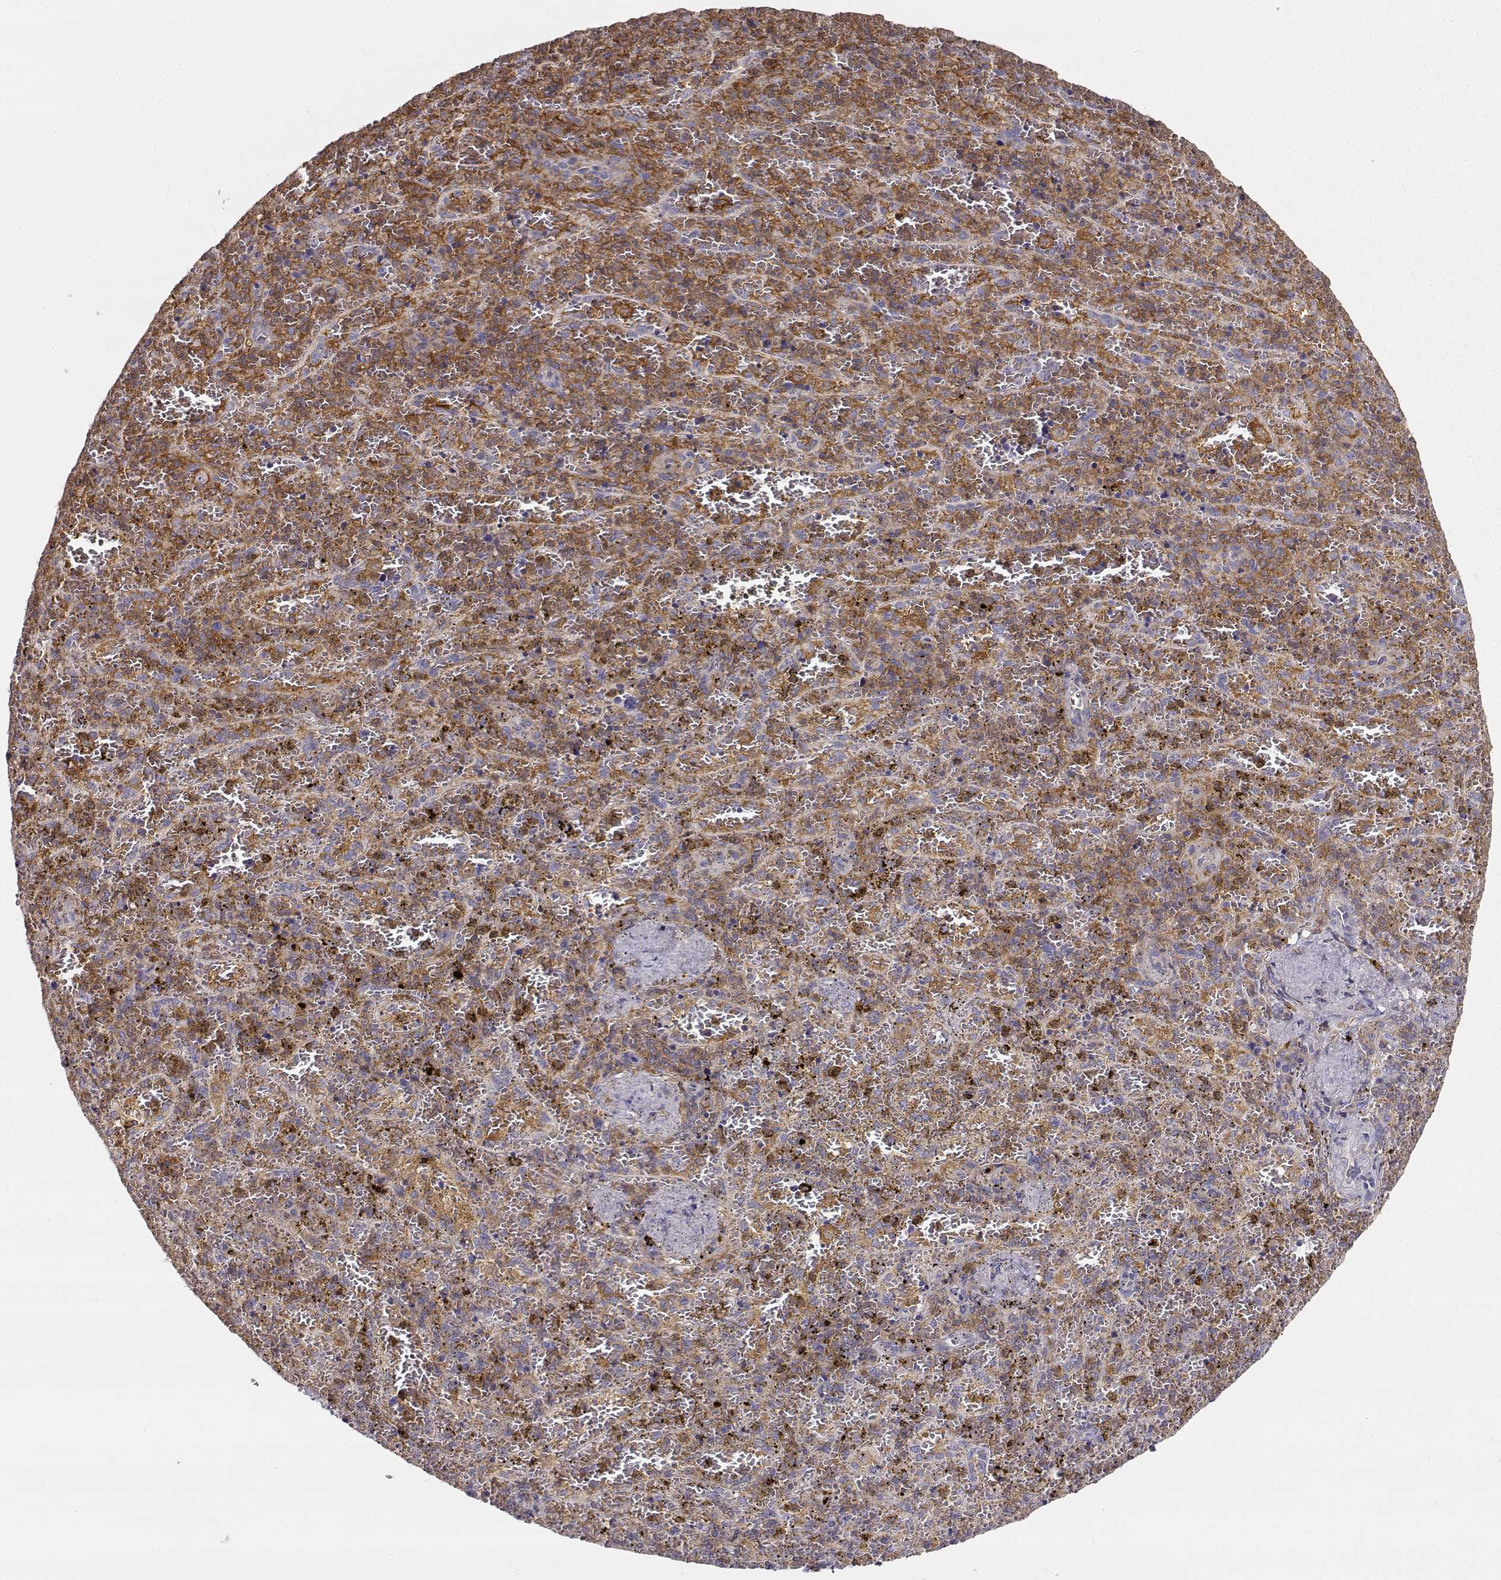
{"staining": {"intensity": "moderate", "quantity": "25%-75%", "location": "cytoplasmic/membranous"}, "tissue": "spleen", "cell_type": "Cells in red pulp", "image_type": "normal", "snomed": [{"axis": "morphology", "description": "Normal tissue, NOS"}, {"axis": "topography", "description": "Spleen"}], "caption": "Unremarkable spleen was stained to show a protein in brown. There is medium levels of moderate cytoplasmic/membranous positivity in about 25%-75% of cells in red pulp.", "gene": "VAV1", "patient": {"sex": "female", "age": 50}}